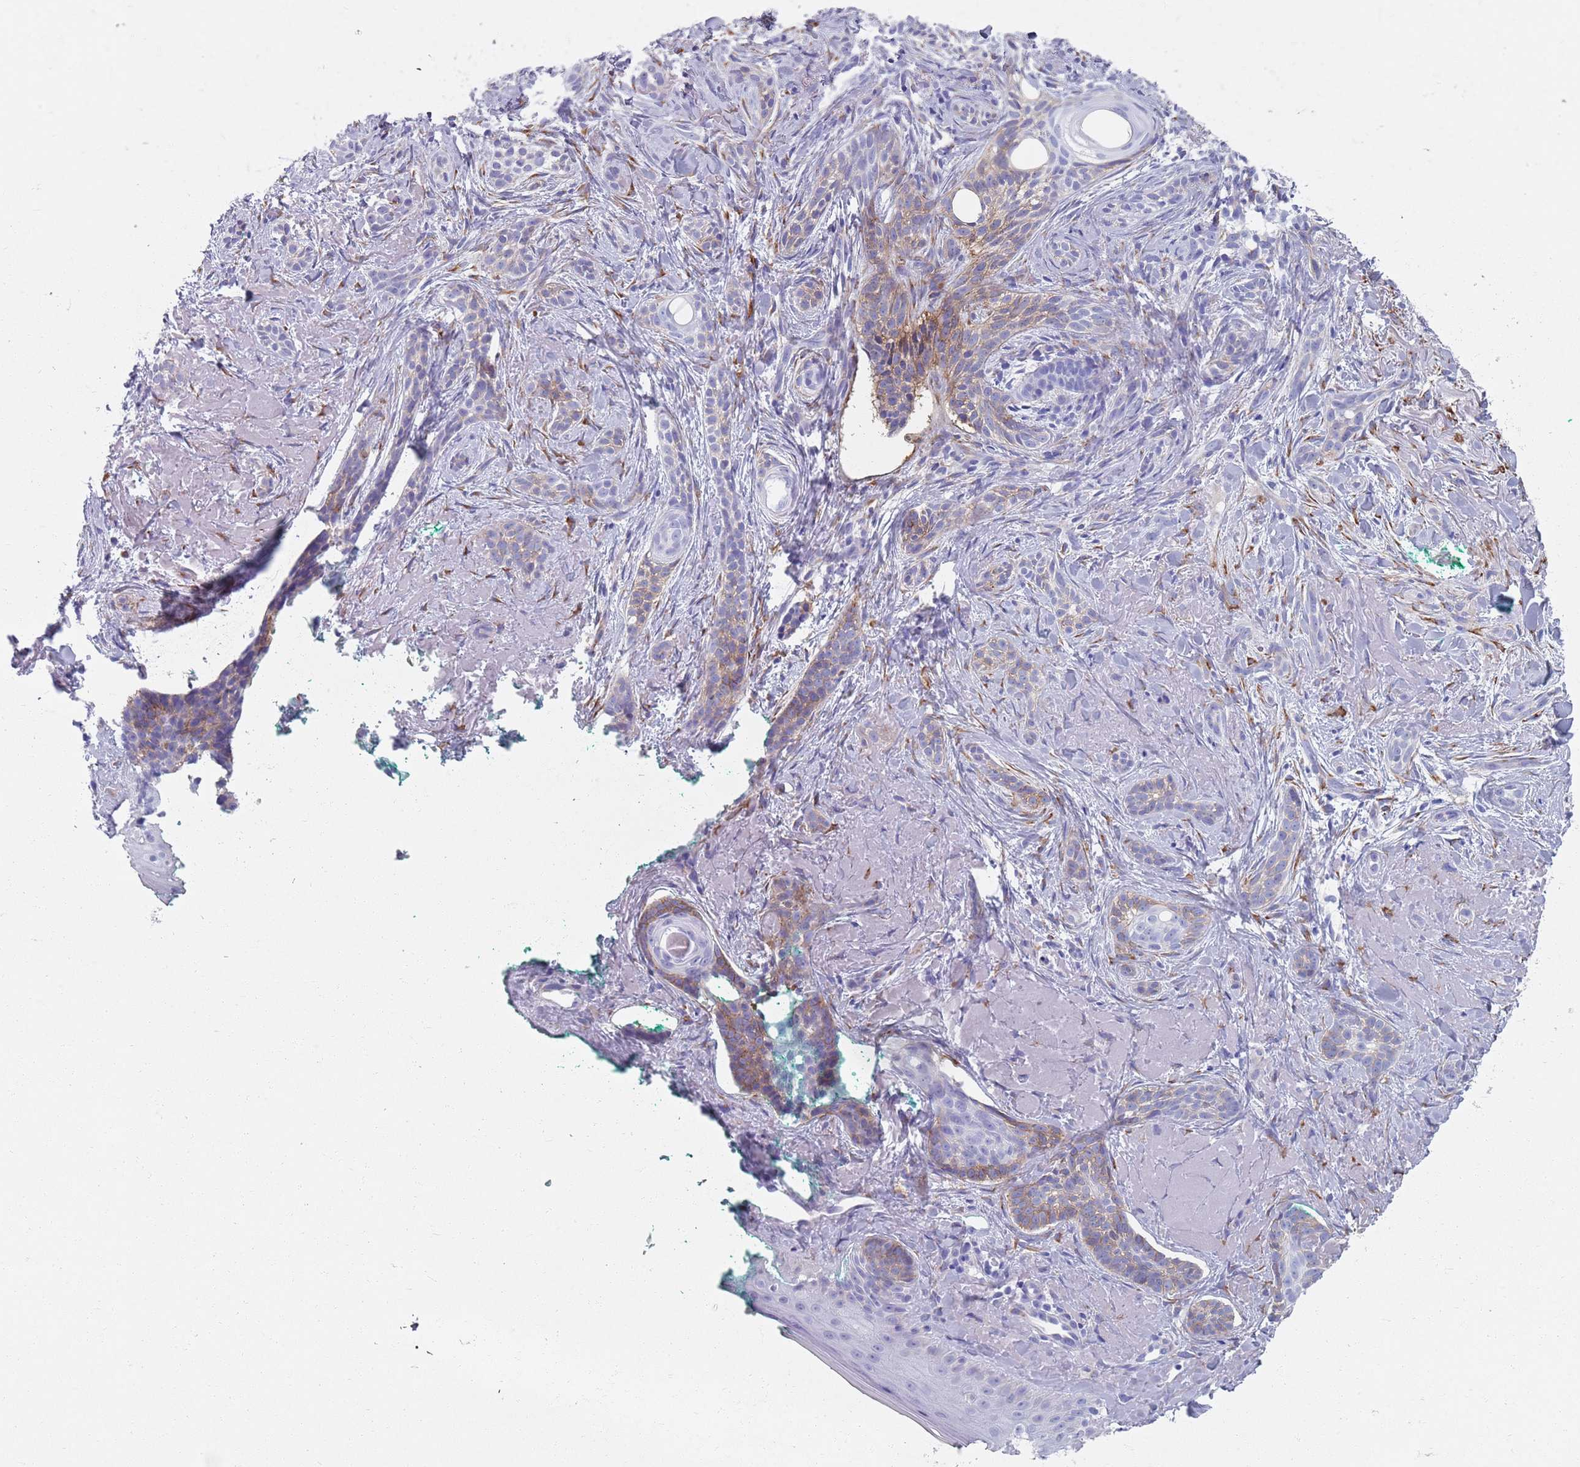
{"staining": {"intensity": "moderate", "quantity": "<25%", "location": "cytoplasmic/membranous"}, "tissue": "skin cancer", "cell_type": "Tumor cells", "image_type": "cancer", "snomed": [{"axis": "morphology", "description": "Basal cell carcinoma"}, {"axis": "topography", "description": "Skin"}], "caption": "Skin basal cell carcinoma stained with a brown dye exhibits moderate cytoplasmic/membranous positive expression in about <25% of tumor cells.", "gene": "PLOD1", "patient": {"sex": "male", "age": 71}}